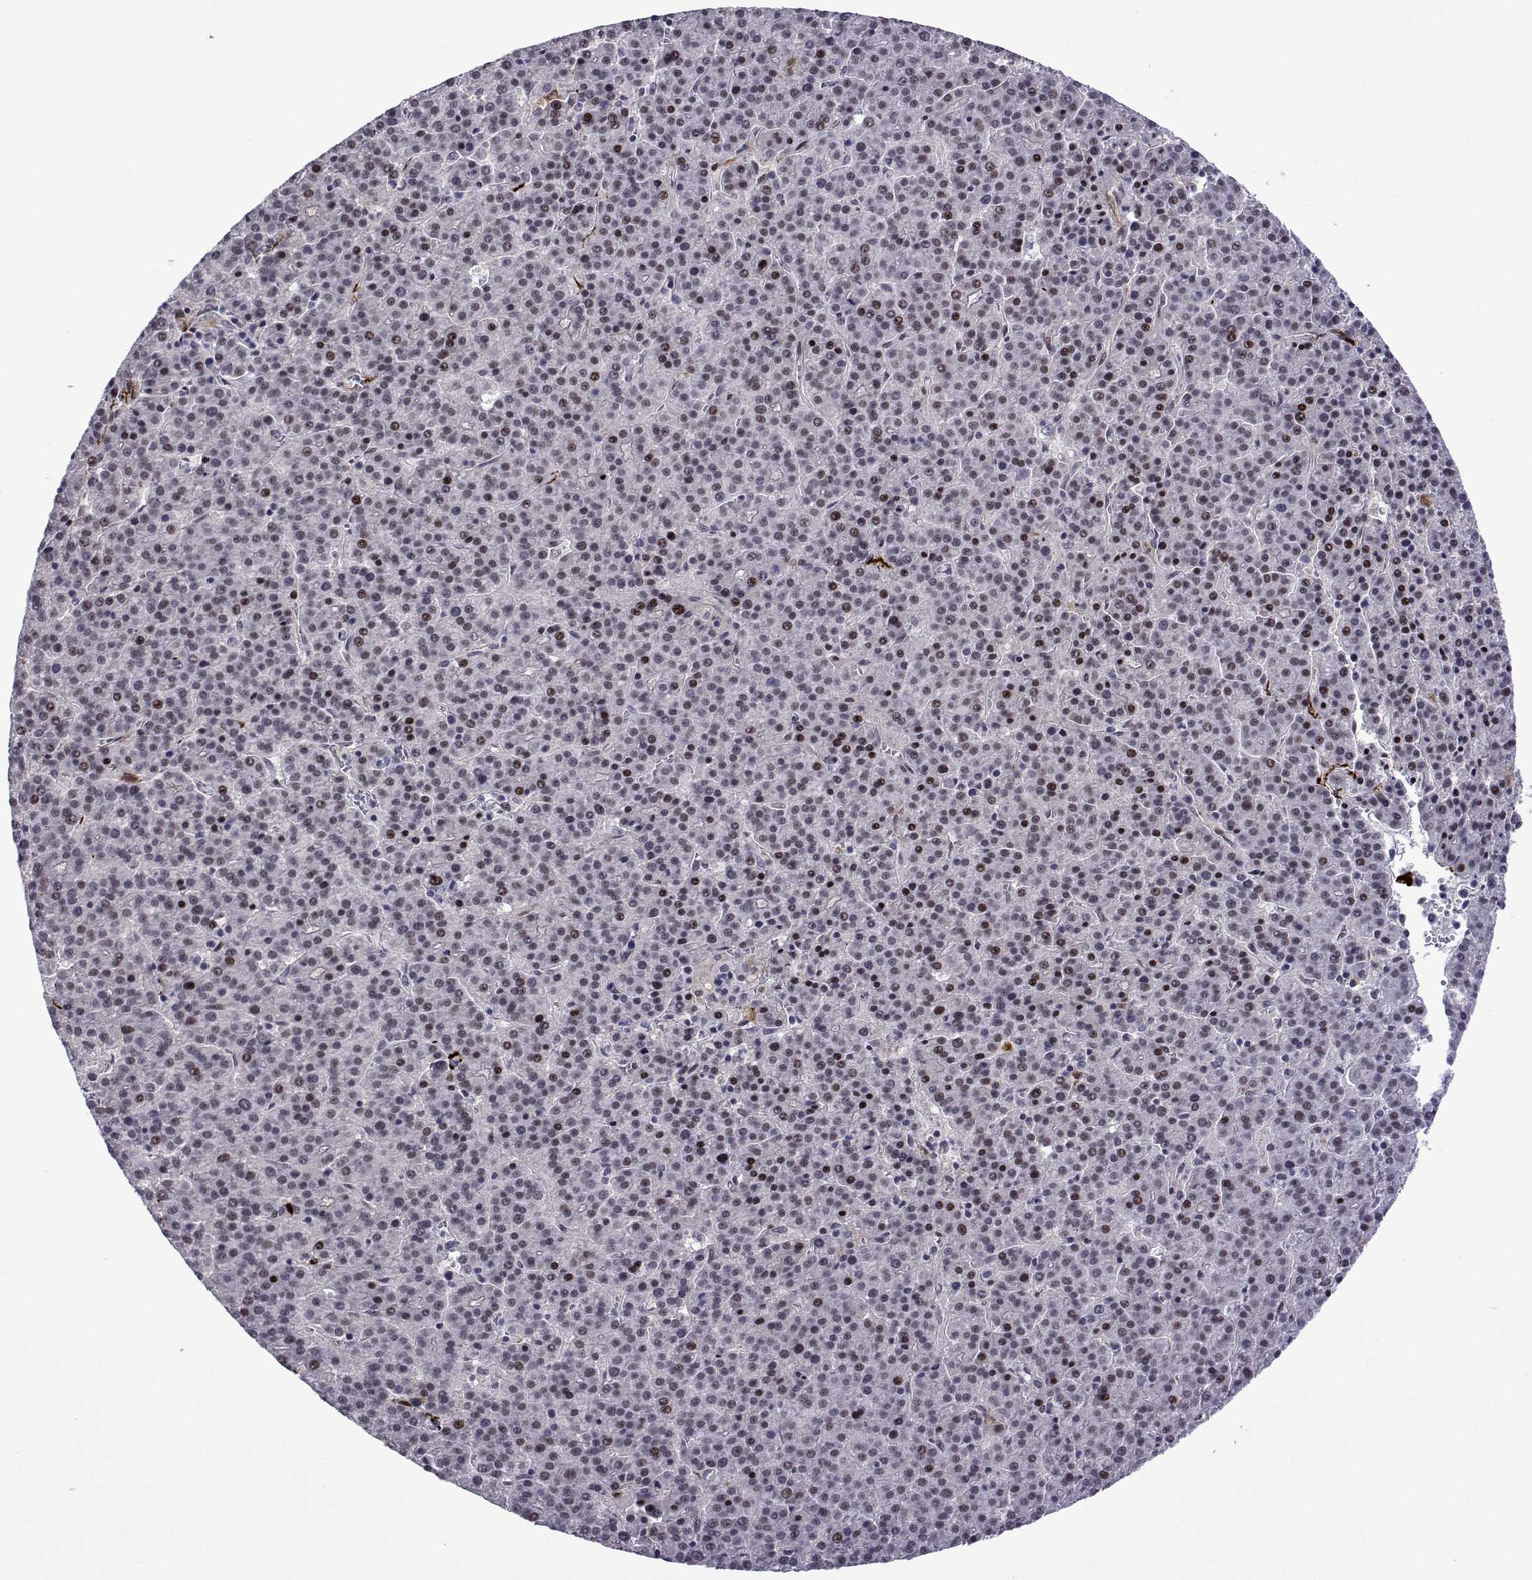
{"staining": {"intensity": "weak", "quantity": "<25%", "location": "nuclear"}, "tissue": "liver cancer", "cell_type": "Tumor cells", "image_type": "cancer", "snomed": [{"axis": "morphology", "description": "Carcinoma, Hepatocellular, NOS"}, {"axis": "topography", "description": "Liver"}], "caption": "Micrograph shows no significant protein expression in tumor cells of liver hepatocellular carcinoma.", "gene": "EFCAB3", "patient": {"sex": "female", "age": 58}}